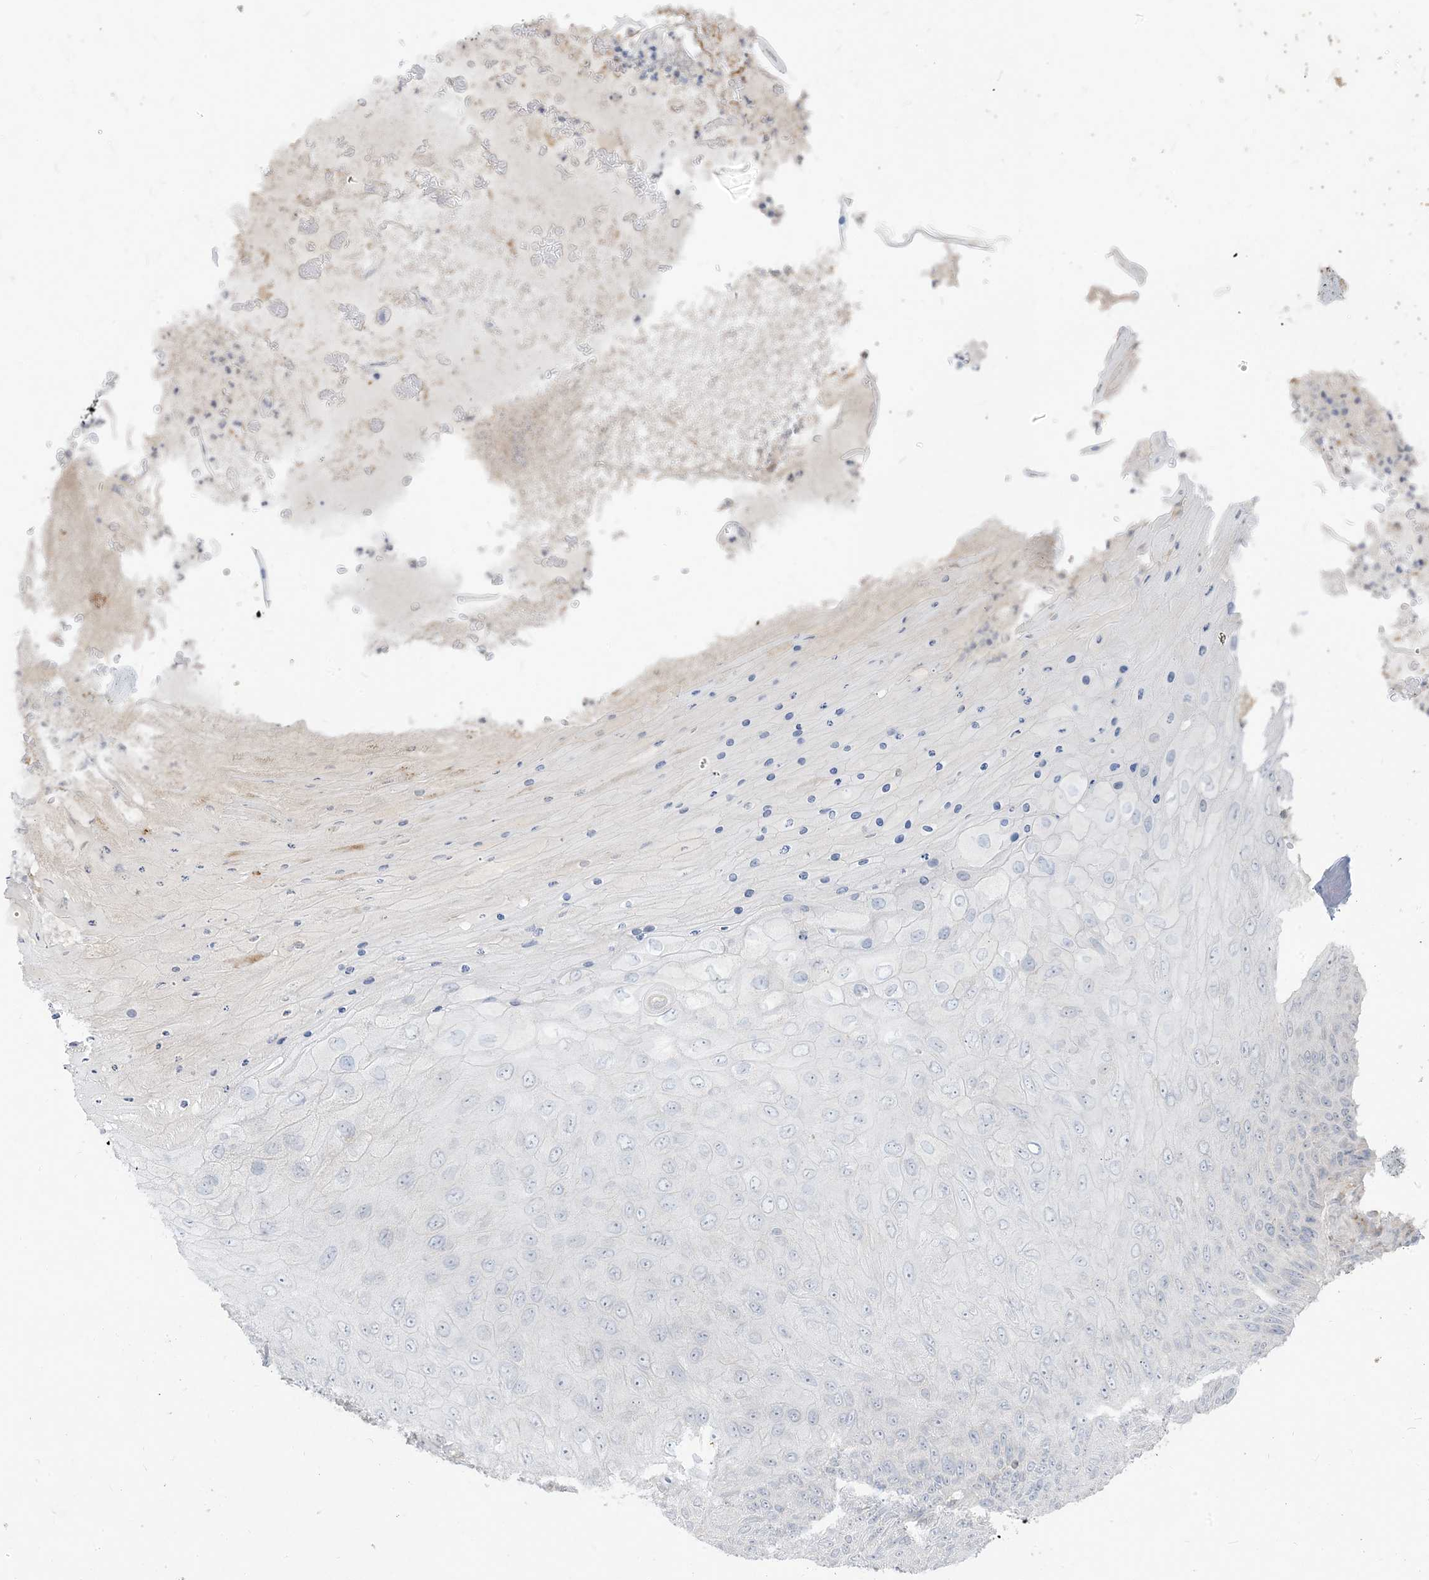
{"staining": {"intensity": "negative", "quantity": "none", "location": "none"}, "tissue": "skin cancer", "cell_type": "Tumor cells", "image_type": "cancer", "snomed": [{"axis": "morphology", "description": "Squamous cell carcinoma, NOS"}, {"axis": "topography", "description": "Skin"}], "caption": "DAB (3,3'-diaminobenzidine) immunohistochemical staining of human skin cancer (squamous cell carcinoma) demonstrates no significant expression in tumor cells. Brightfield microscopy of IHC stained with DAB (3,3'-diaminobenzidine) (brown) and hematoxylin (blue), captured at high magnification.", "gene": "LOXL3", "patient": {"sex": "female", "age": 88}}